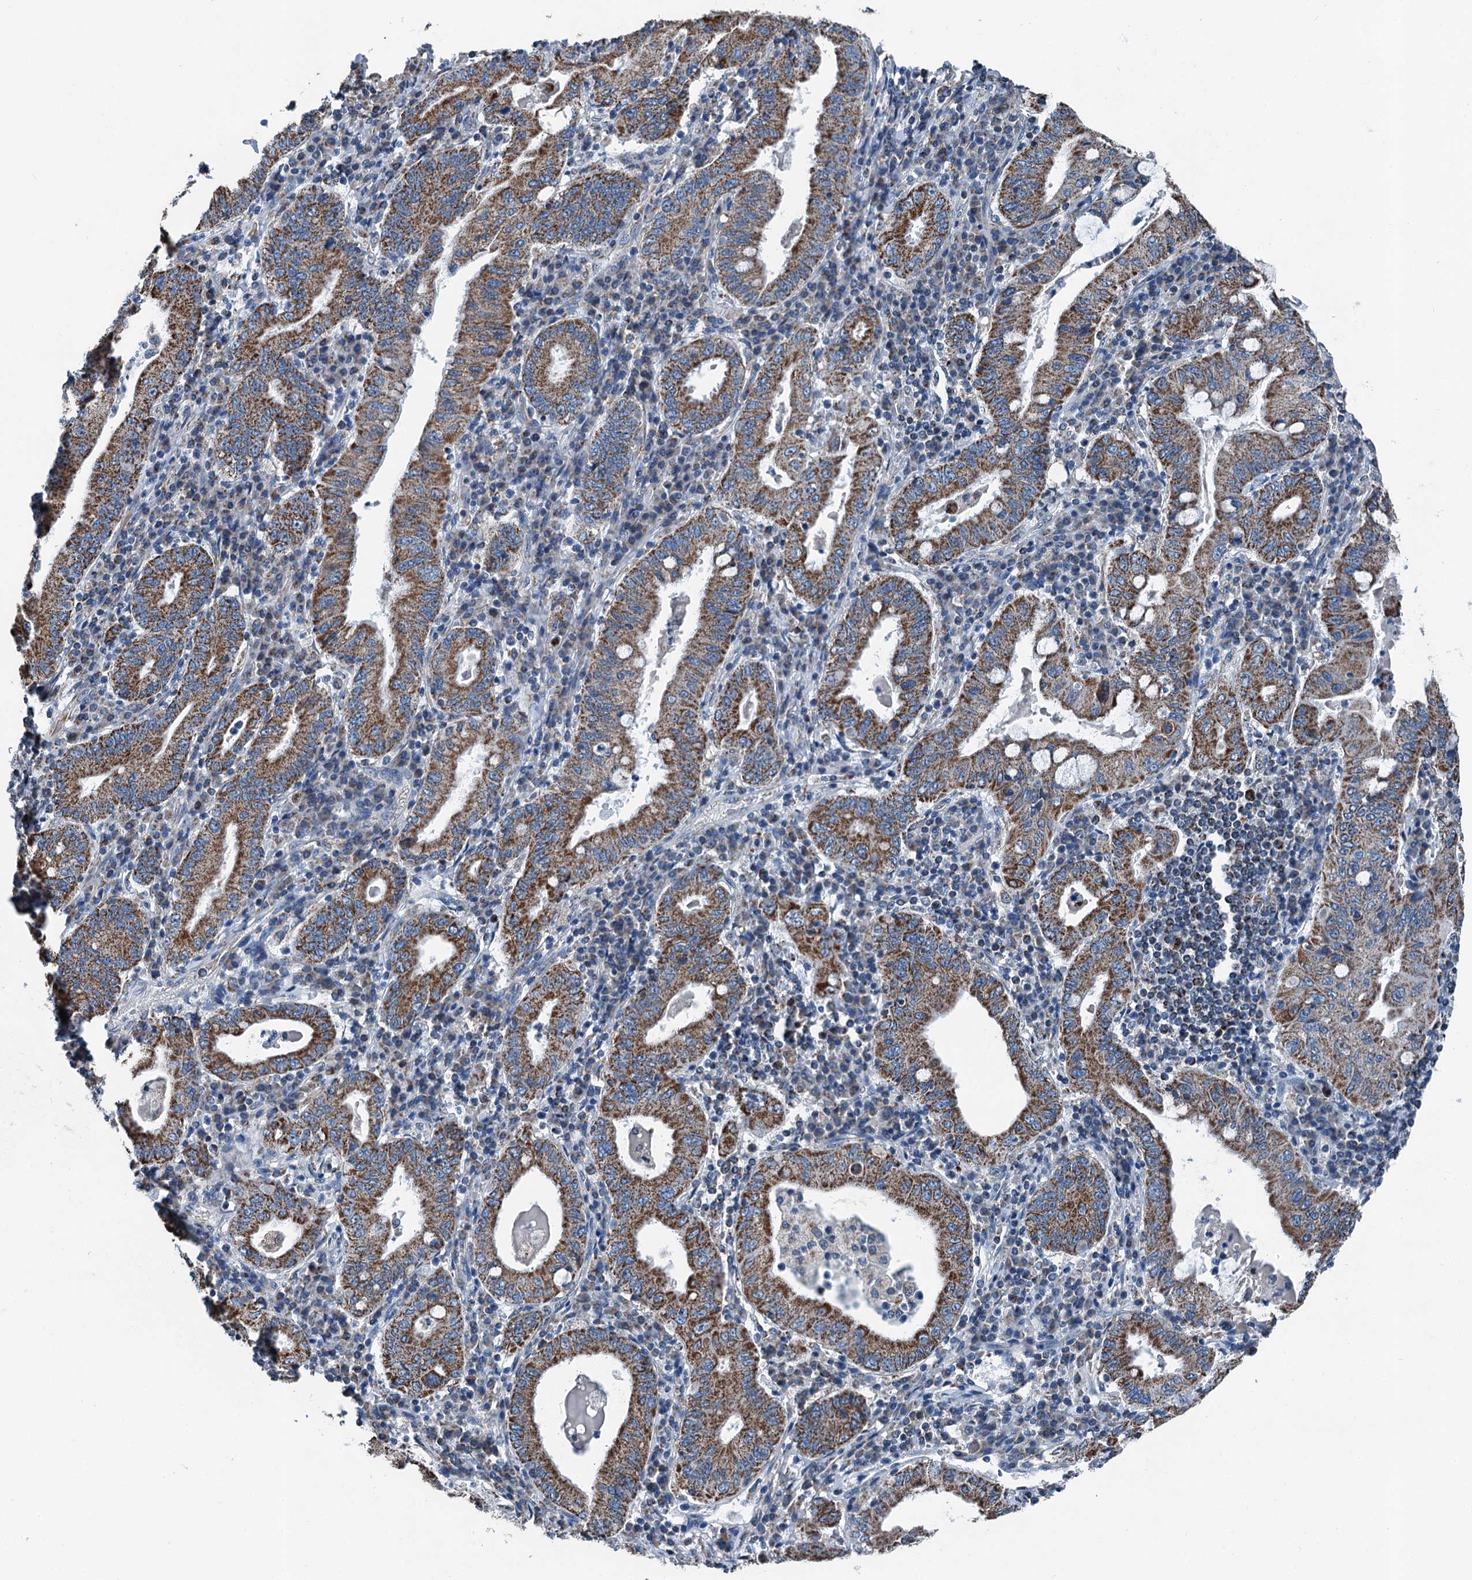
{"staining": {"intensity": "strong", "quantity": ">75%", "location": "cytoplasmic/membranous"}, "tissue": "stomach cancer", "cell_type": "Tumor cells", "image_type": "cancer", "snomed": [{"axis": "morphology", "description": "Normal tissue, NOS"}, {"axis": "morphology", "description": "Adenocarcinoma, NOS"}, {"axis": "topography", "description": "Esophagus"}, {"axis": "topography", "description": "Stomach, upper"}, {"axis": "topography", "description": "Peripheral nerve tissue"}], "caption": "A brown stain labels strong cytoplasmic/membranous positivity of a protein in adenocarcinoma (stomach) tumor cells.", "gene": "TRPT1", "patient": {"sex": "male", "age": 62}}